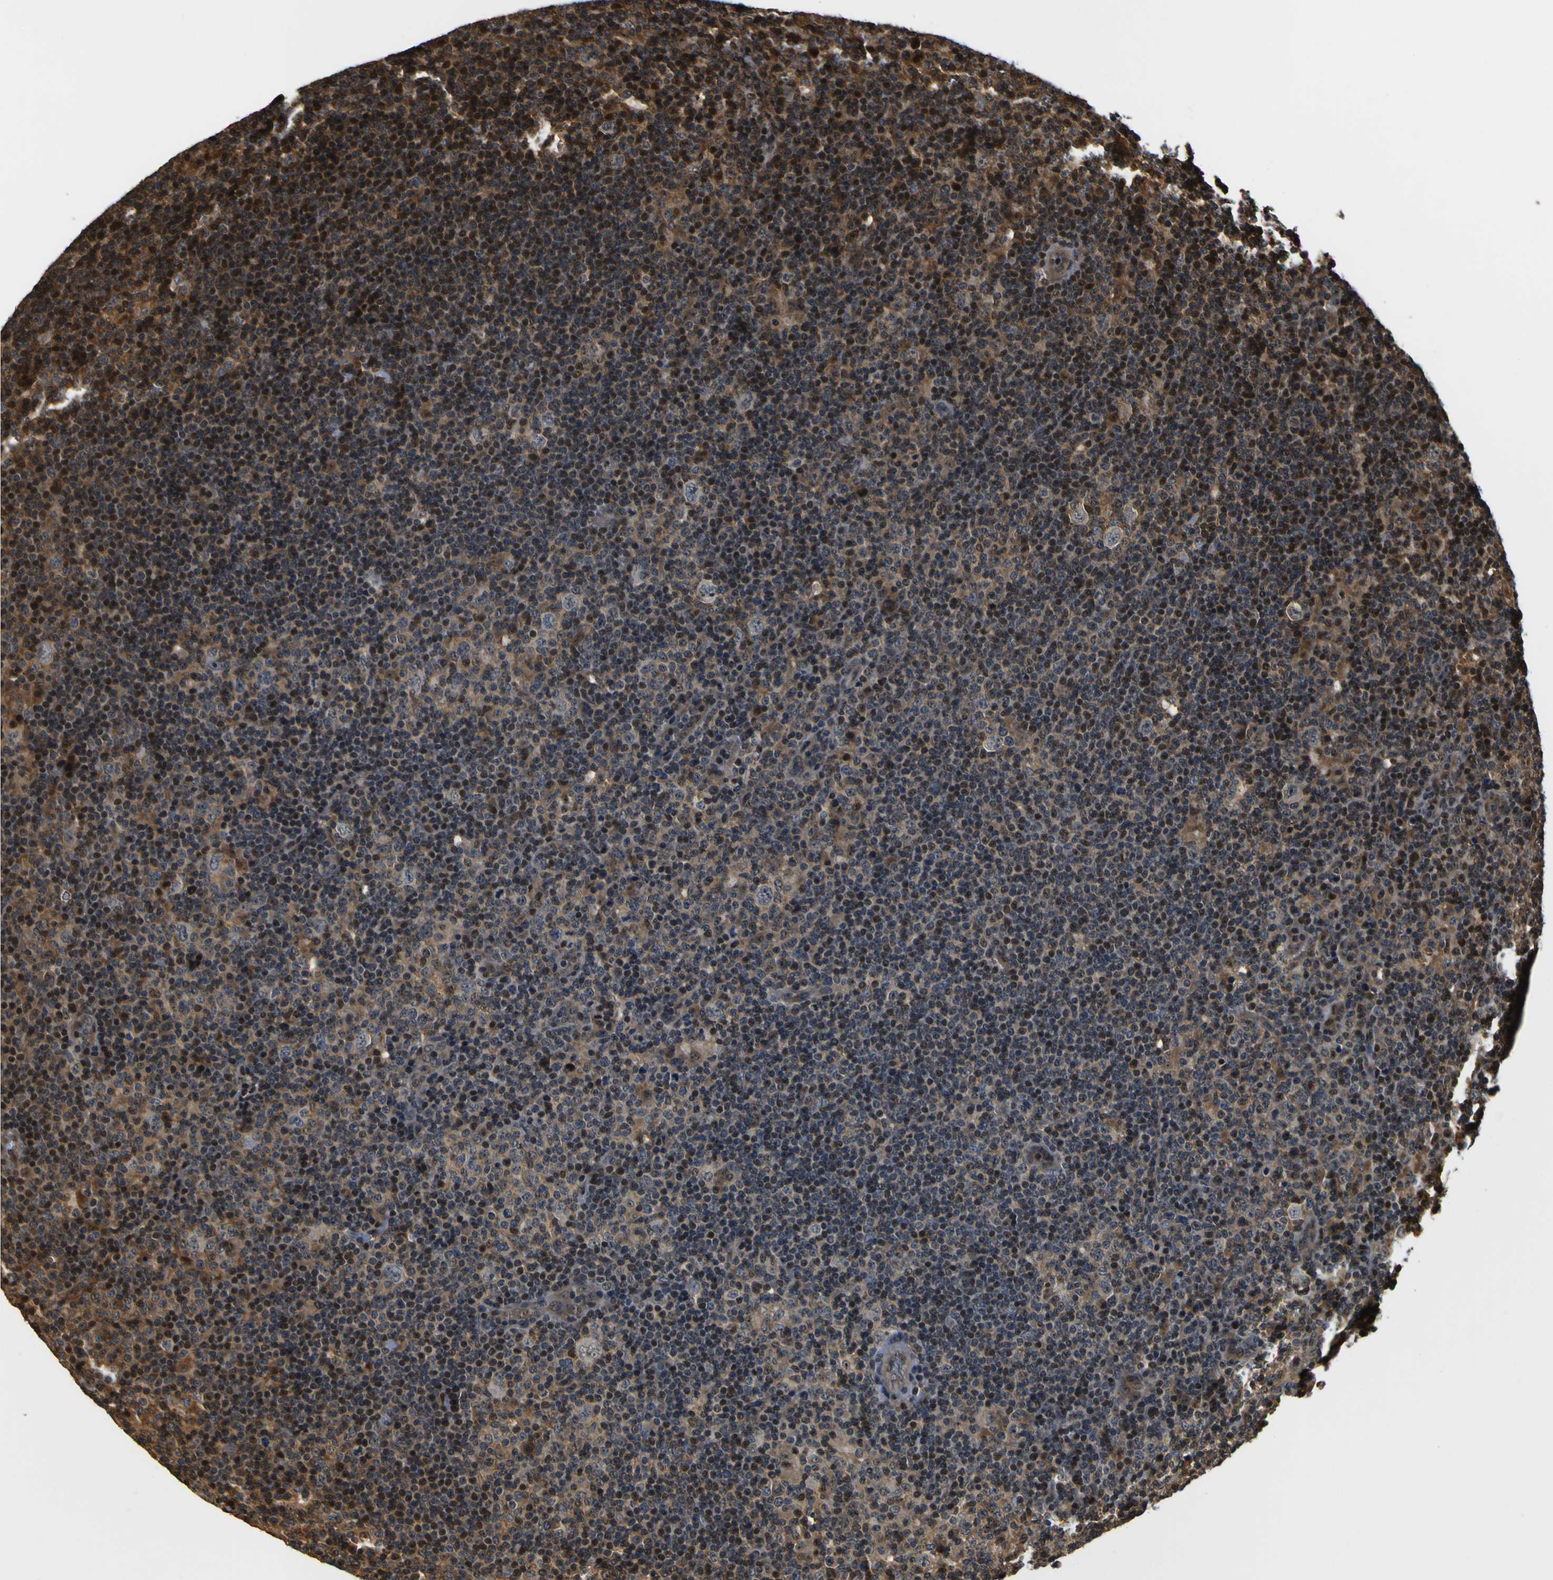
{"staining": {"intensity": "negative", "quantity": "none", "location": "none"}, "tissue": "lymphoma", "cell_type": "Tumor cells", "image_type": "cancer", "snomed": [{"axis": "morphology", "description": "Hodgkin's disease, NOS"}, {"axis": "topography", "description": "Lymph node"}], "caption": "Tumor cells show no significant protein positivity in Hodgkin's disease.", "gene": "LRP4", "patient": {"sex": "female", "age": 57}}